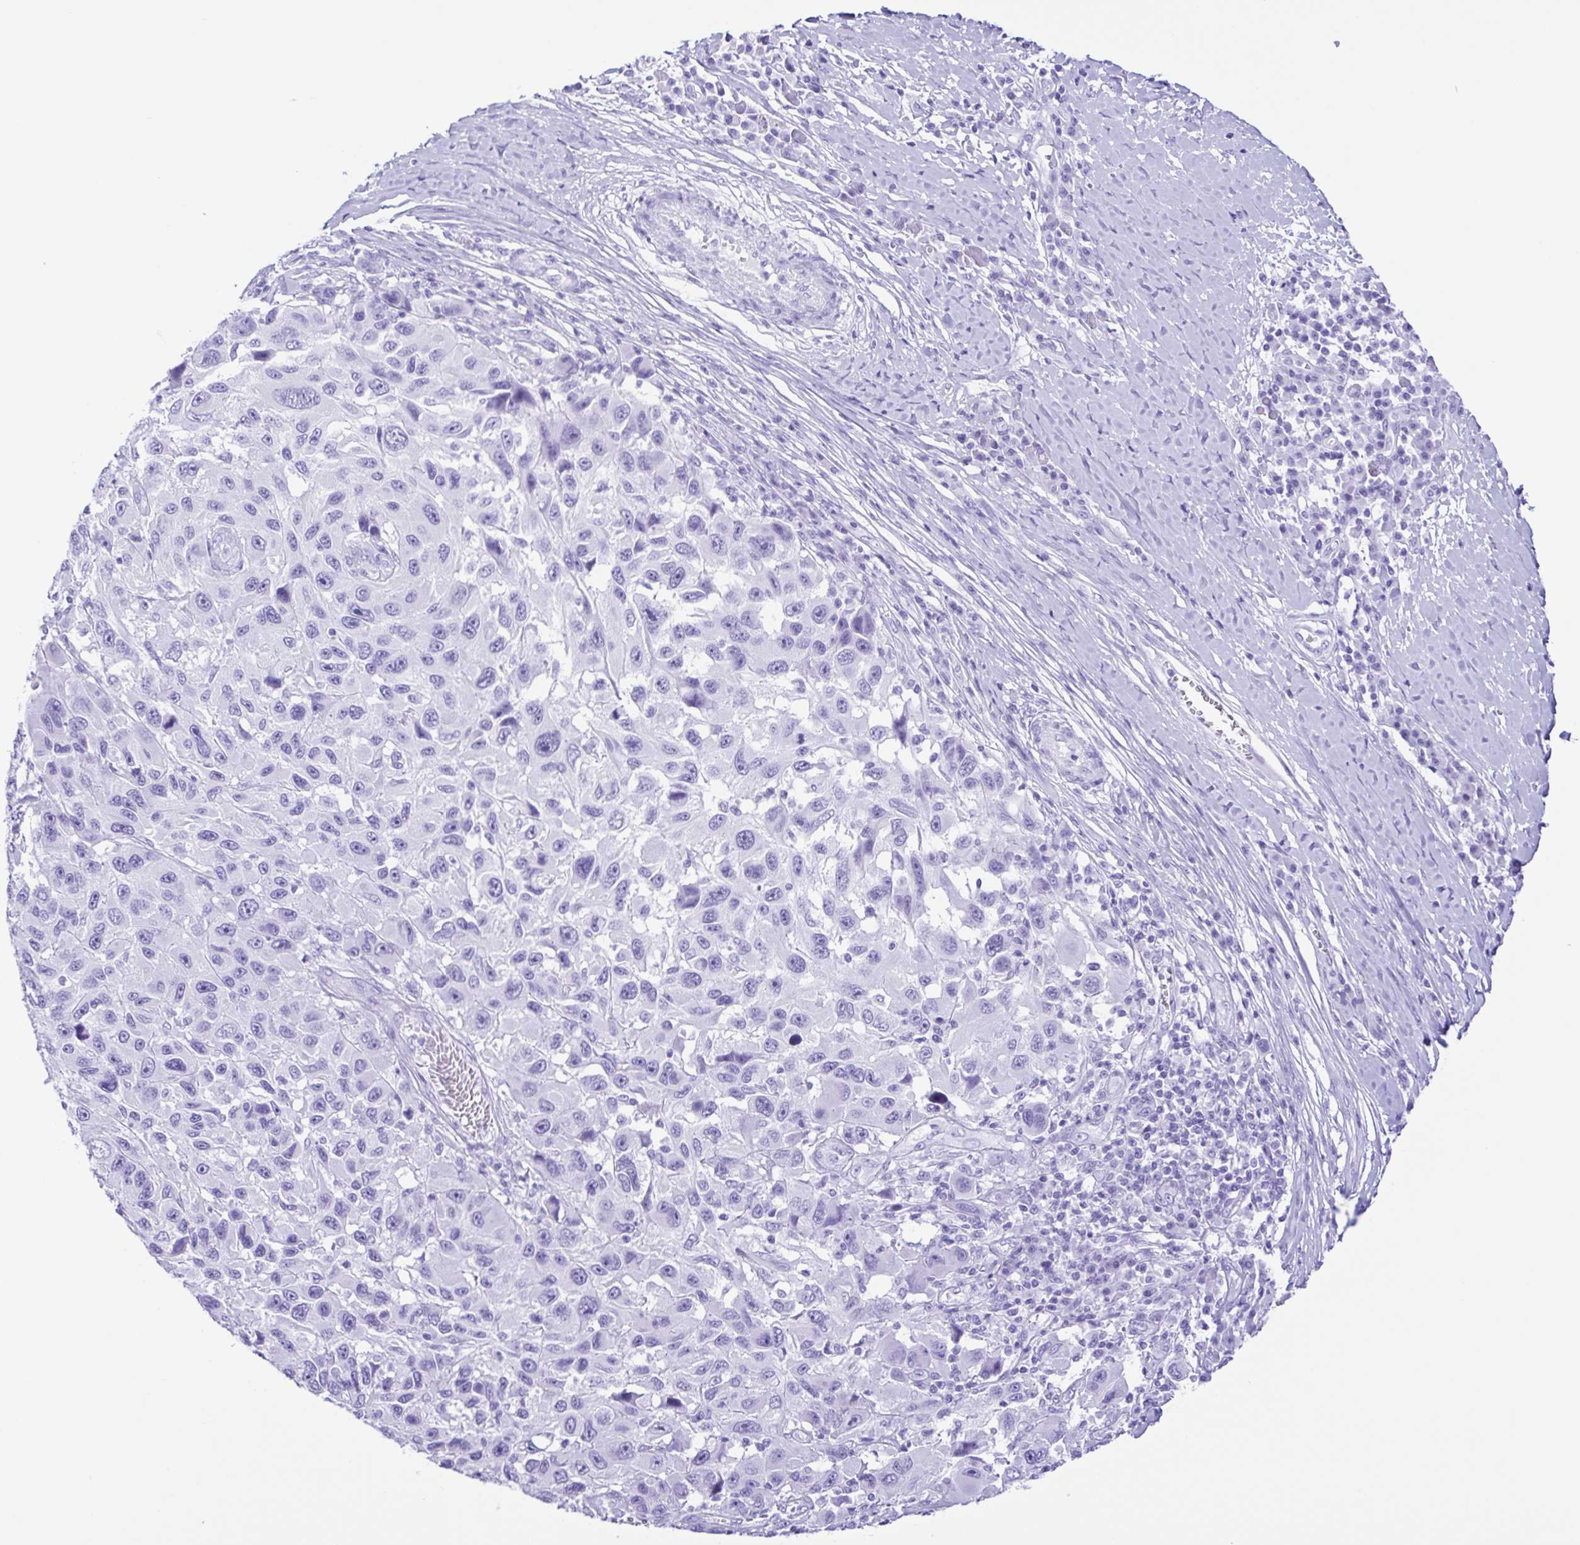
{"staining": {"intensity": "negative", "quantity": "none", "location": "none"}, "tissue": "melanoma", "cell_type": "Tumor cells", "image_type": "cancer", "snomed": [{"axis": "morphology", "description": "Malignant melanoma, NOS"}, {"axis": "topography", "description": "Skin"}], "caption": "A histopathology image of melanoma stained for a protein demonstrates no brown staining in tumor cells.", "gene": "ERP27", "patient": {"sex": "male", "age": 53}}